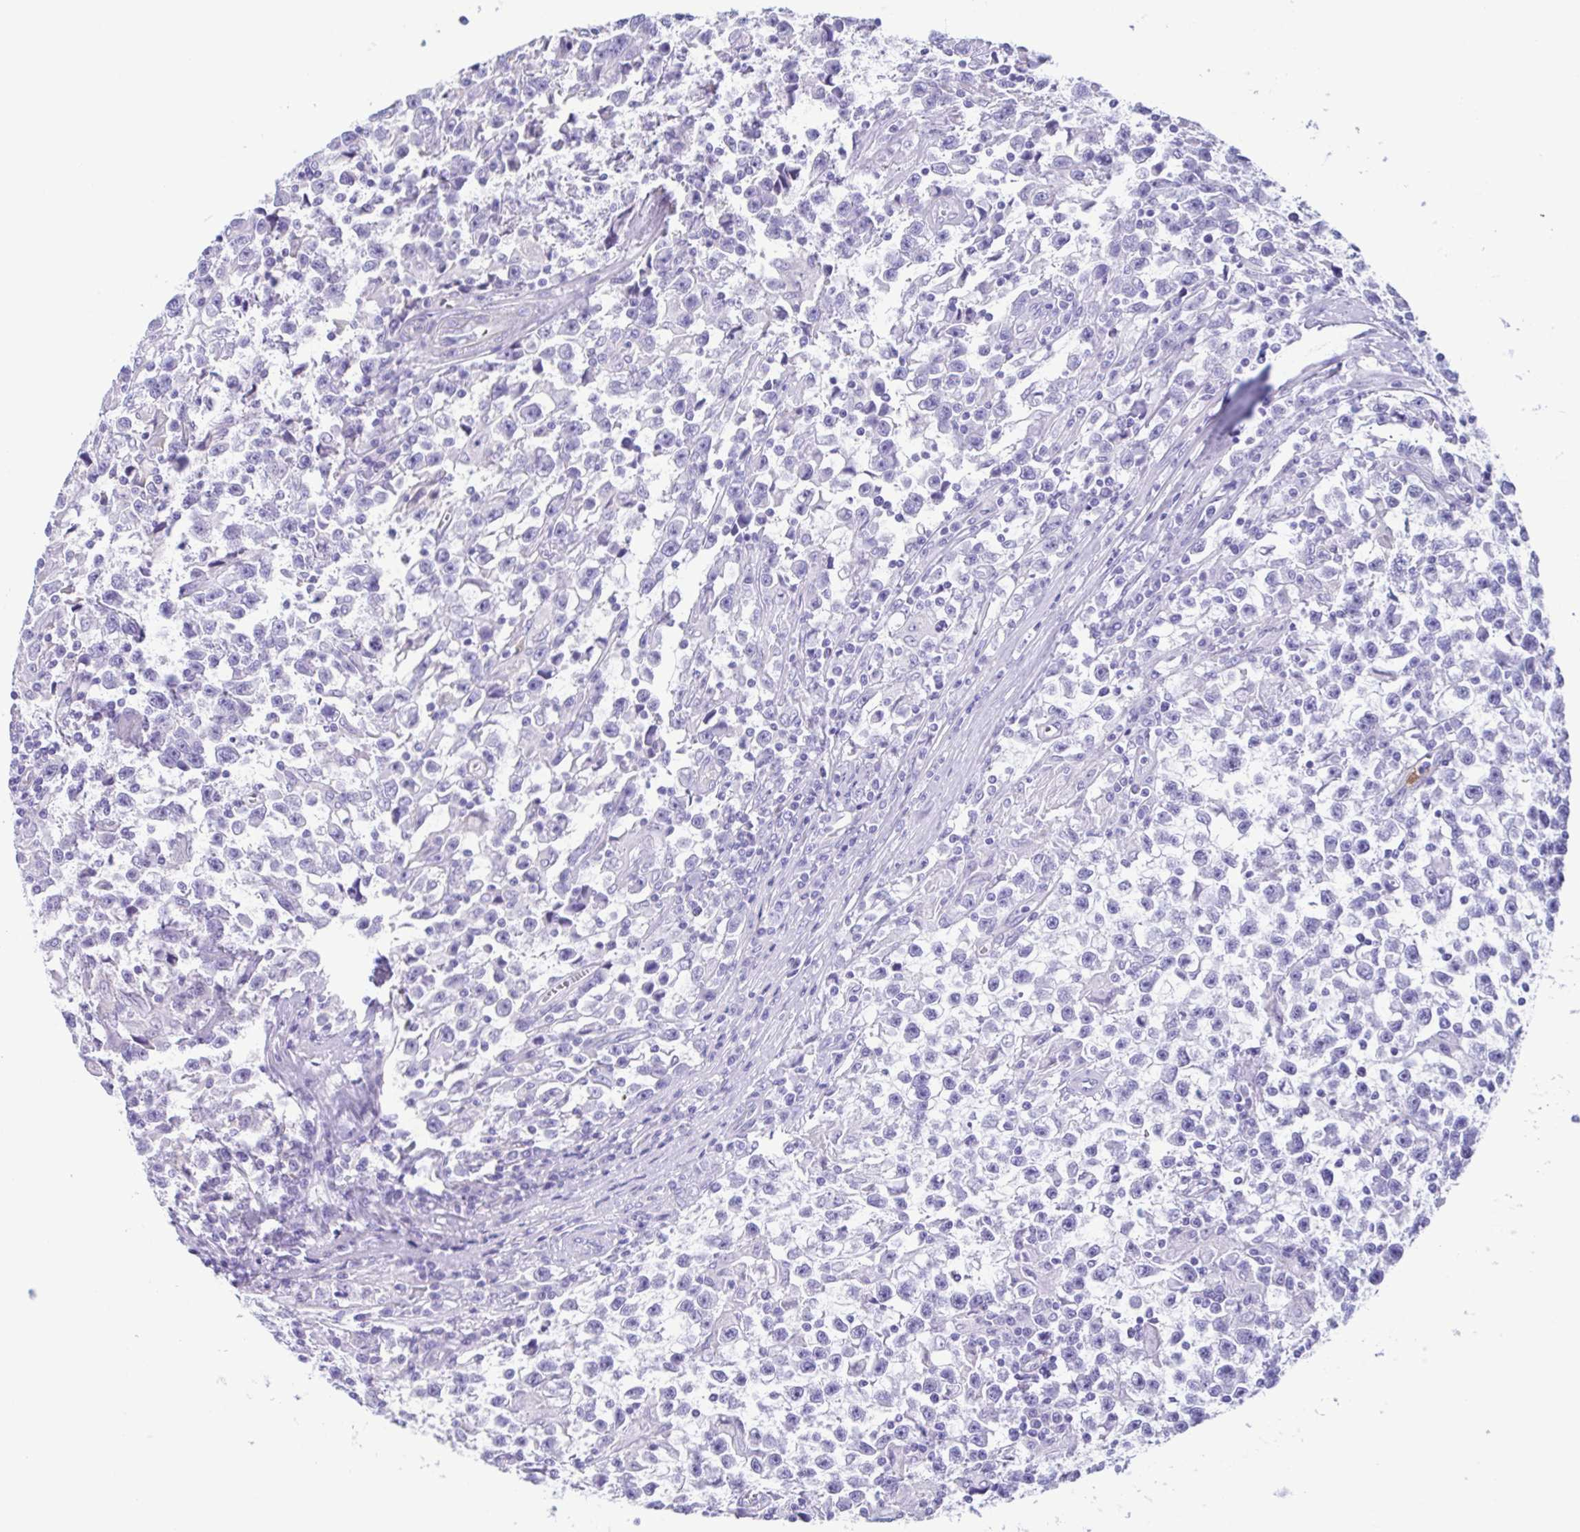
{"staining": {"intensity": "negative", "quantity": "none", "location": "none"}, "tissue": "testis cancer", "cell_type": "Tumor cells", "image_type": "cancer", "snomed": [{"axis": "morphology", "description": "Seminoma, NOS"}, {"axis": "topography", "description": "Testis"}], "caption": "High magnification brightfield microscopy of testis cancer stained with DAB (brown) and counterstained with hematoxylin (blue): tumor cells show no significant expression. Brightfield microscopy of IHC stained with DAB (3,3'-diaminobenzidine) (brown) and hematoxylin (blue), captured at high magnification.", "gene": "CYP11B1", "patient": {"sex": "male", "age": 31}}